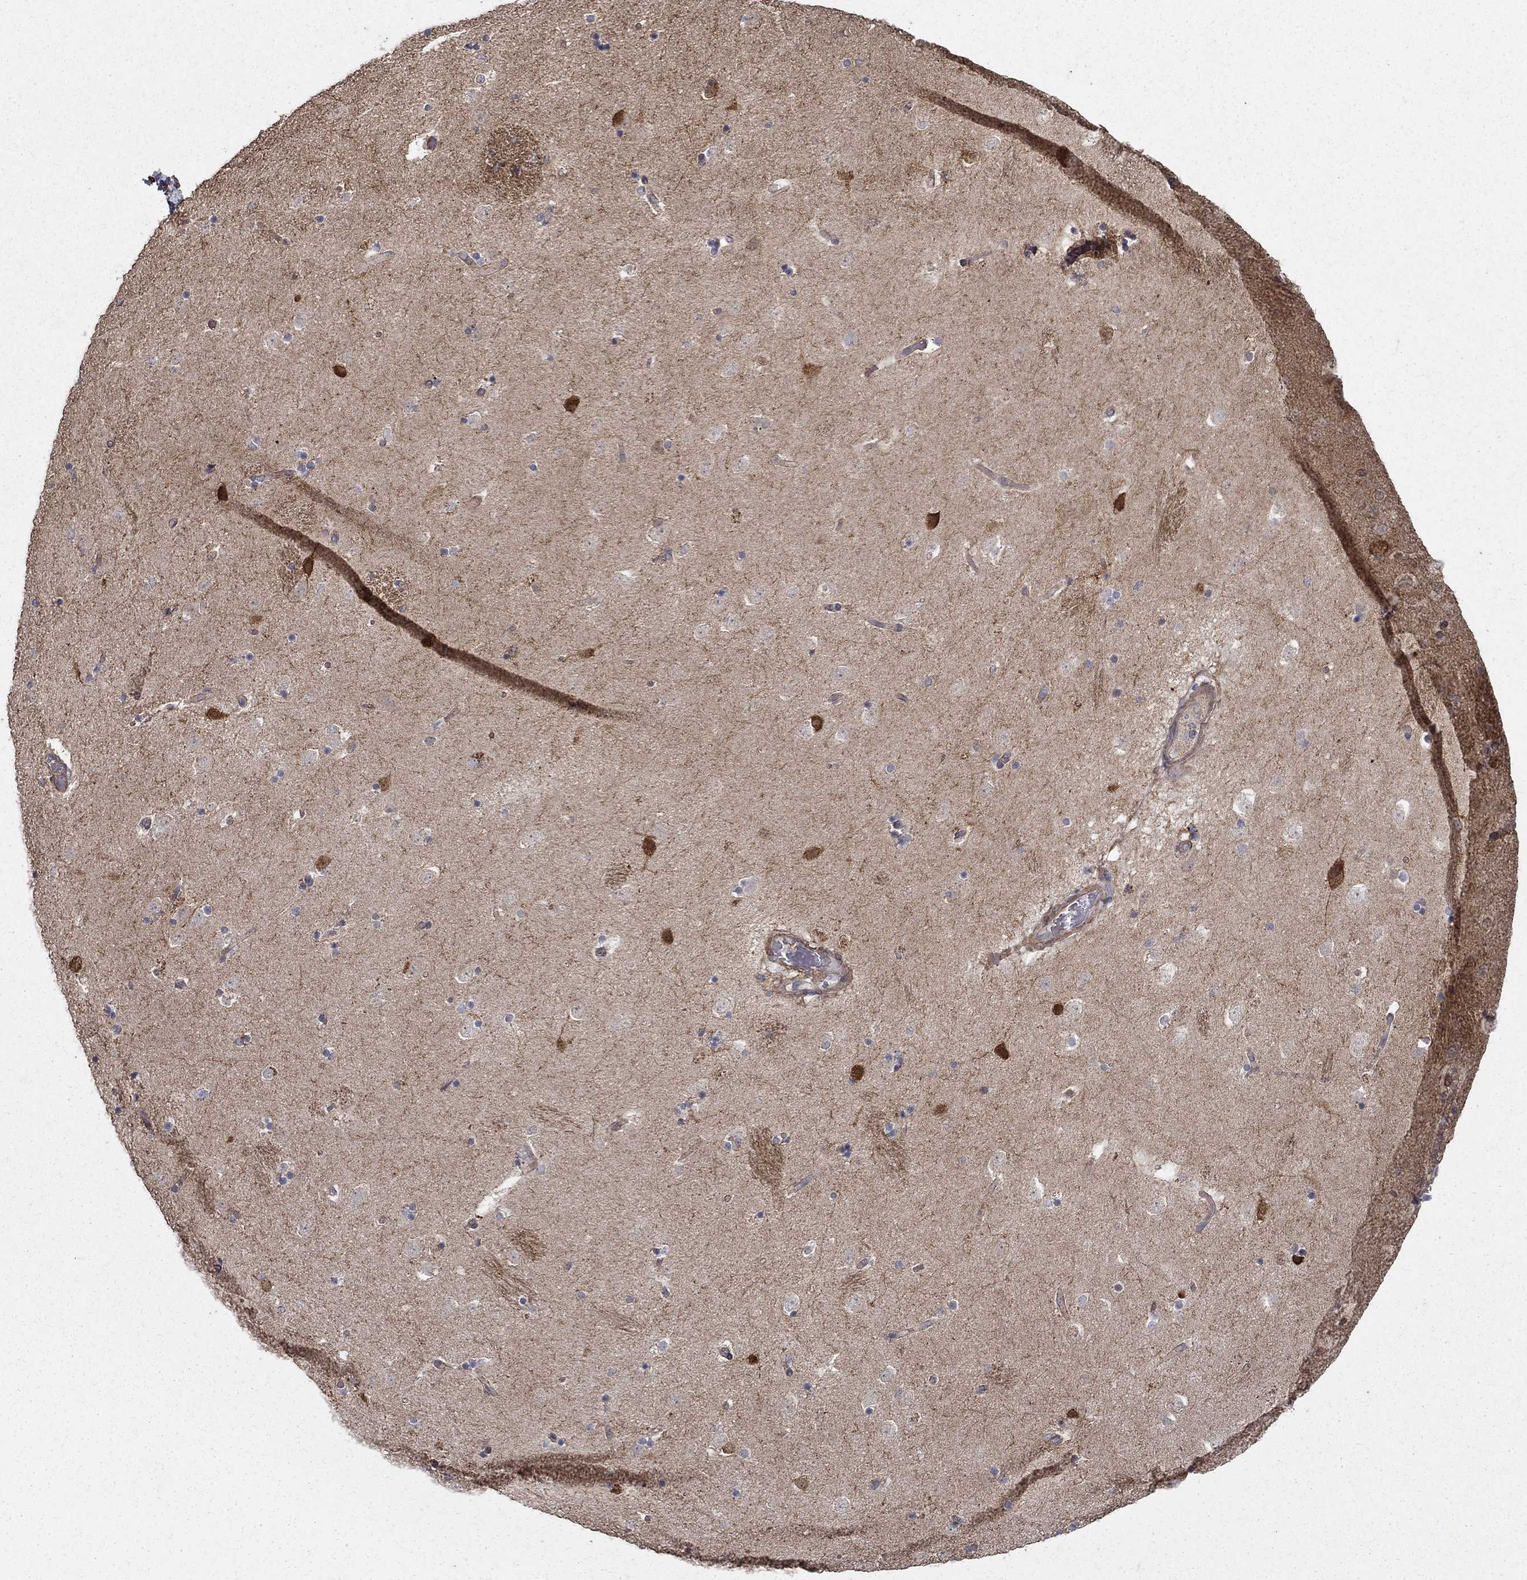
{"staining": {"intensity": "negative", "quantity": "none", "location": "none"}, "tissue": "caudate", "cell_type": "Glial cells", "image_type": "normal", "snomed": [{"axis": "morphology", "description": "Normal tissue, NOS"}, {"axis": "topography", "description": "Lateral ventricle wall"}], "caption": "A high-resolution micrograph shows IHC staining of unremarkable caudate, which shows no significant staining in glial cells. The staining is performed using DAB brown chromogen with nuclei counter-stained in using hematoxylin.", "gene": "MPP2", "patient": {"sex": "male", "age": 51}}